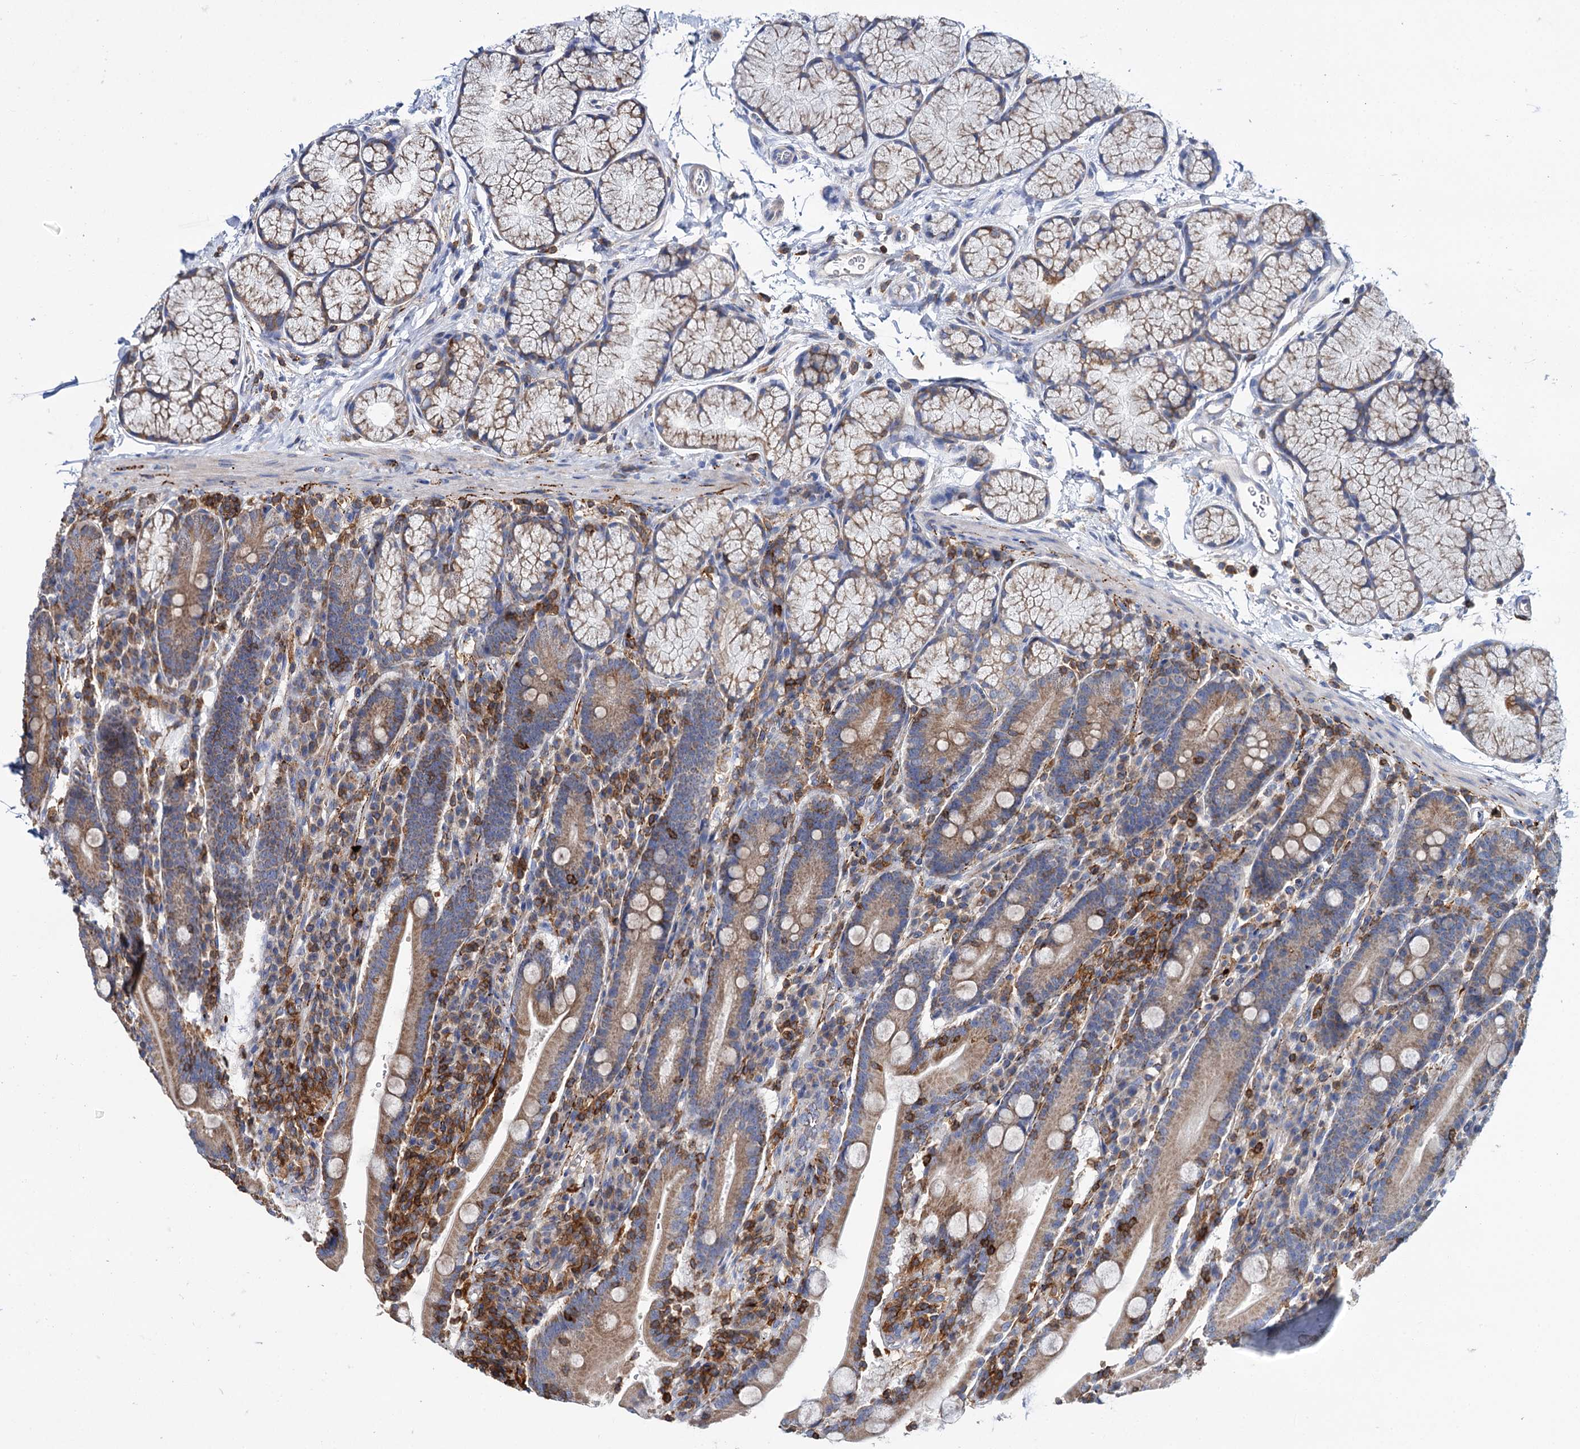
{"staining": {"intensity": "moderate", "quantity": ">75%", "location": "cytoplasmic/membranous"}, "tissue": "duodenum", "cell_type": "Glandular cells", "image_type": "normal", "snomed": [{"axis": "morphology", "description": "Normal tissue, NOS"}, {"axis": "topography", "description": "Duodenum"}], "caption": "IHC (DAB) staining of normal duodenum exhibits moderate cytoplasmic/membranous protein staining in approximately >75% of glandular cells.", "gene": "UBASH3B", "patient": {"sex": "male", "age": 35}}